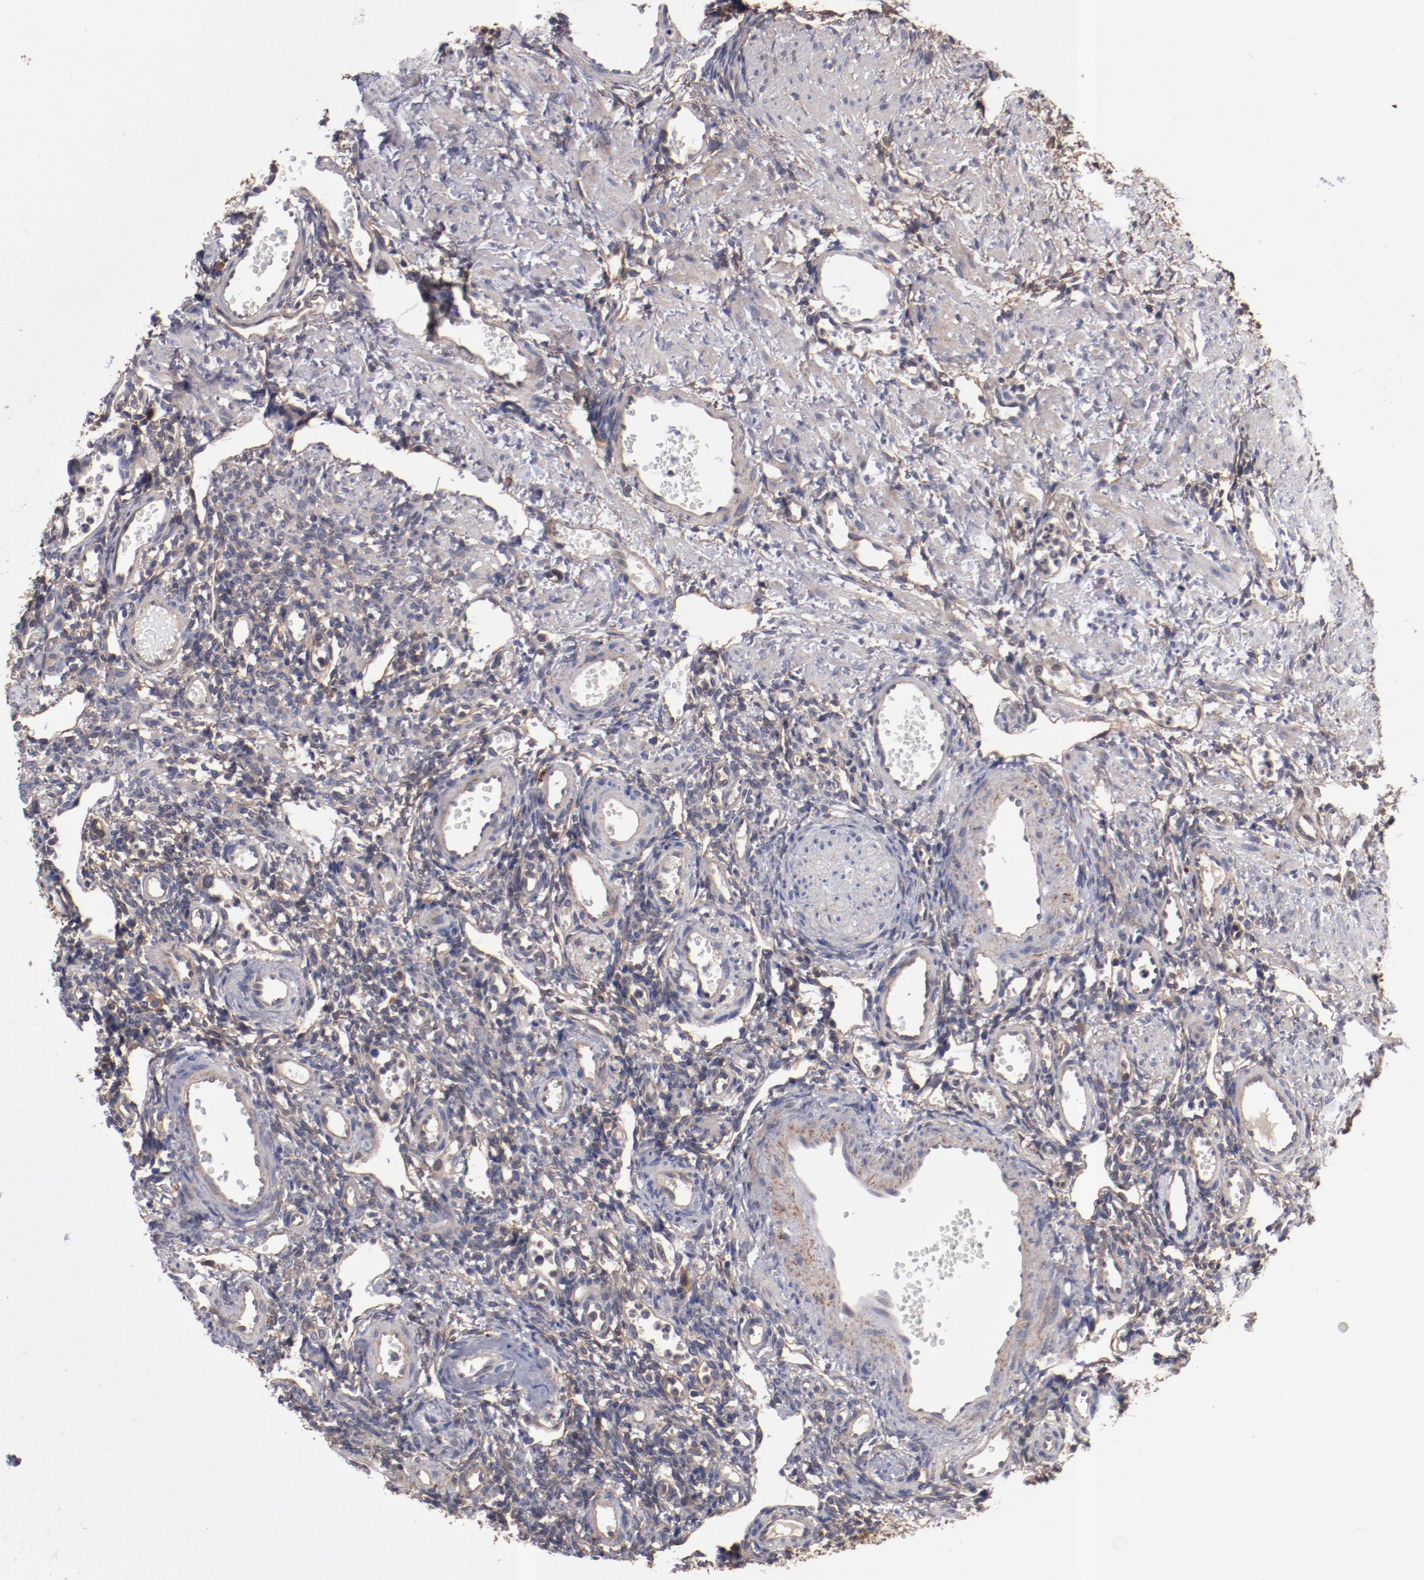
{"staining": {"intensity": "moderate", "quantity": "25%-75%", "location": "cytoplasmic/membranous"}, "tissue": "ovary", "cell_type": "Follicle cells", "image_type": "normal", "snomed": [{"axis": "morphology", "description": "Normal tissue, NOS"}, {"axis": "topography", "description": "Ovary"}], "caption": "About 25%-75% of follicle cells in normal human ovary show moderate cytoplasmic/membranous protein expression as visualized by brown immunohistochemical staining.", "gene": "DNAAF2", "patient": {"sex": "female", "age": 33}}